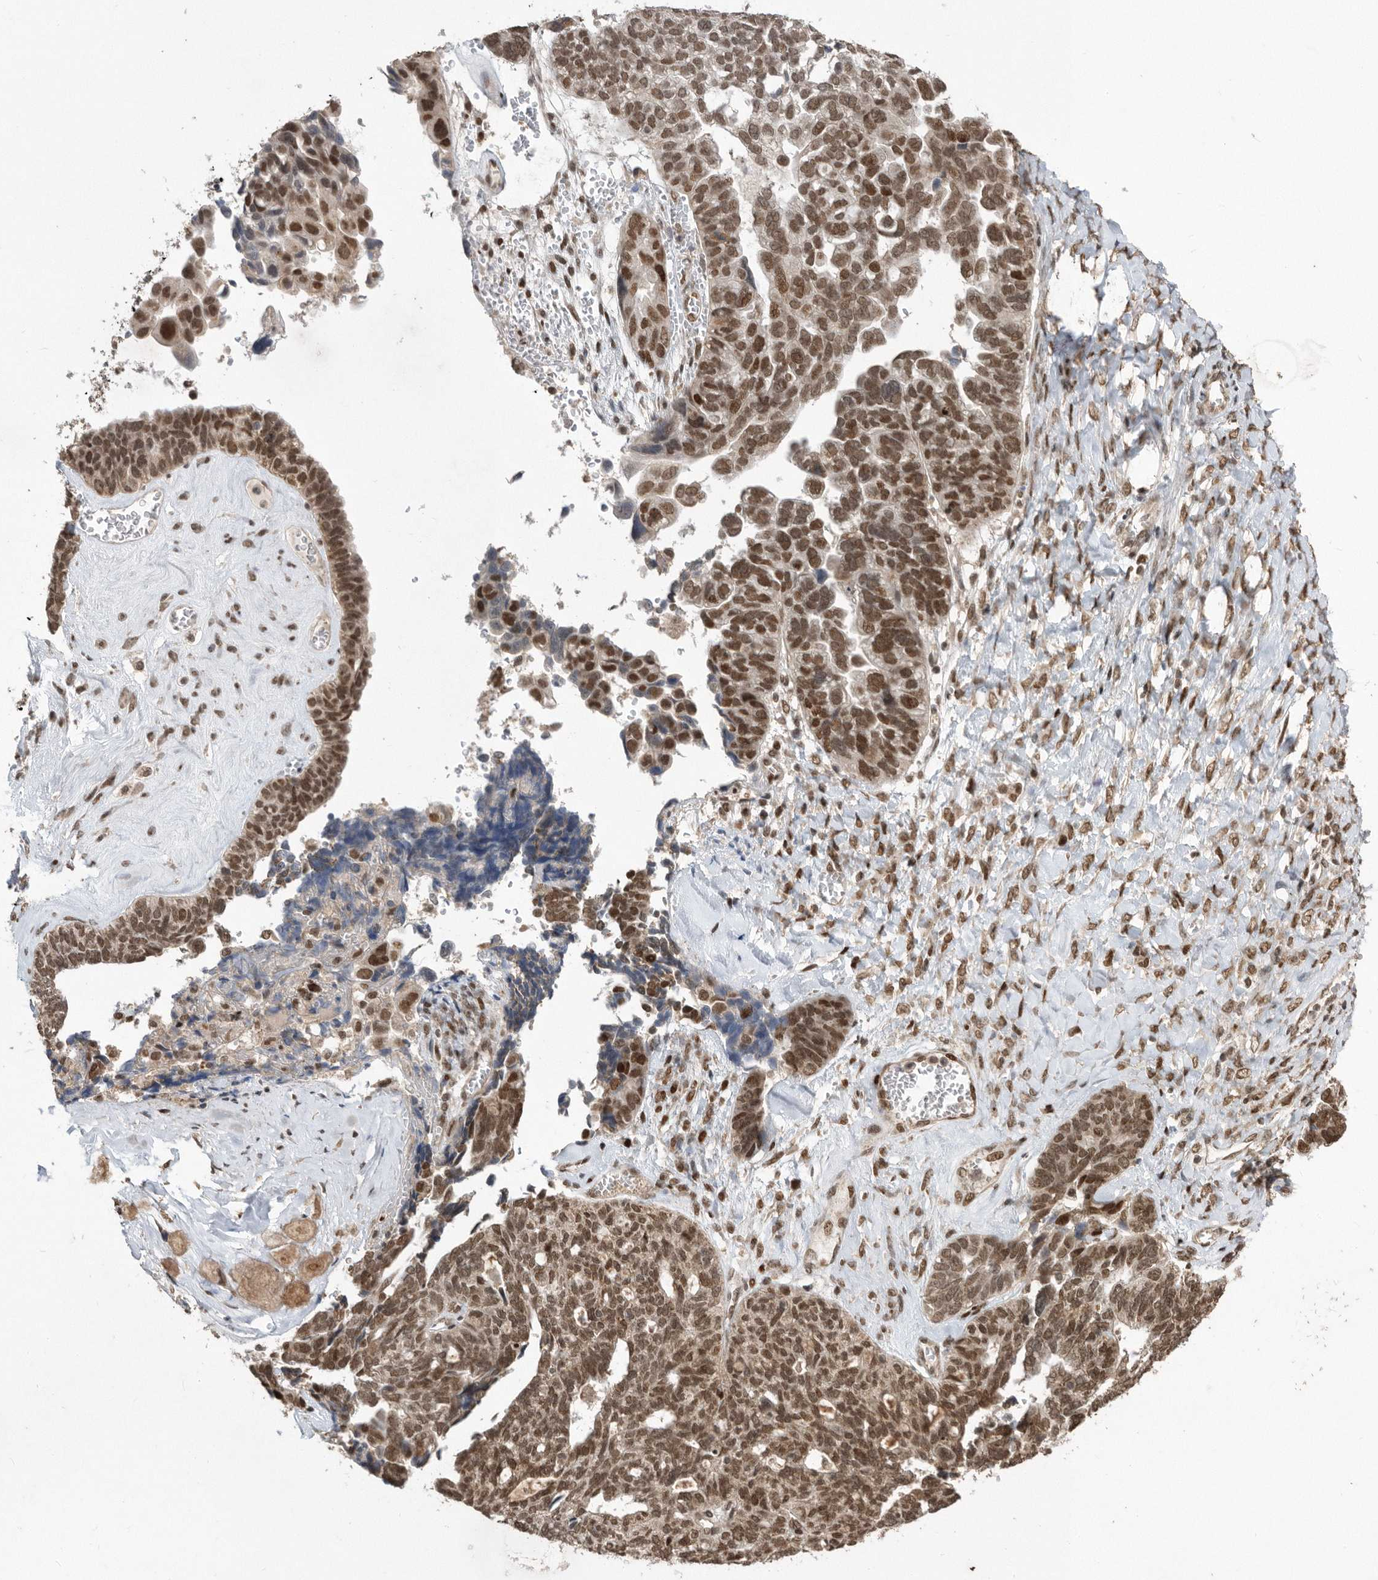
{"staining": {"intensity": "strong", "quantity": ">75%", "location": "nuclear"}, "tissue": "ovarian cancer", "cell_type": "Tumor cells", "image_type": "cancer", "snomed": [{"axis": "morphology", "description": "Cystadenocarcinoma, serous, NOS"}, {"axis": "topography", "description": "Ovary"}], "caption": "This is an image of immunohistochemistry (IHC) staining of ovarian serous cystadenocarcinoma, which shows strong positivity in the nuclear of tumor cells.", "gene": "TDRD3", "patient": {"sex": "female", "age": 79}}